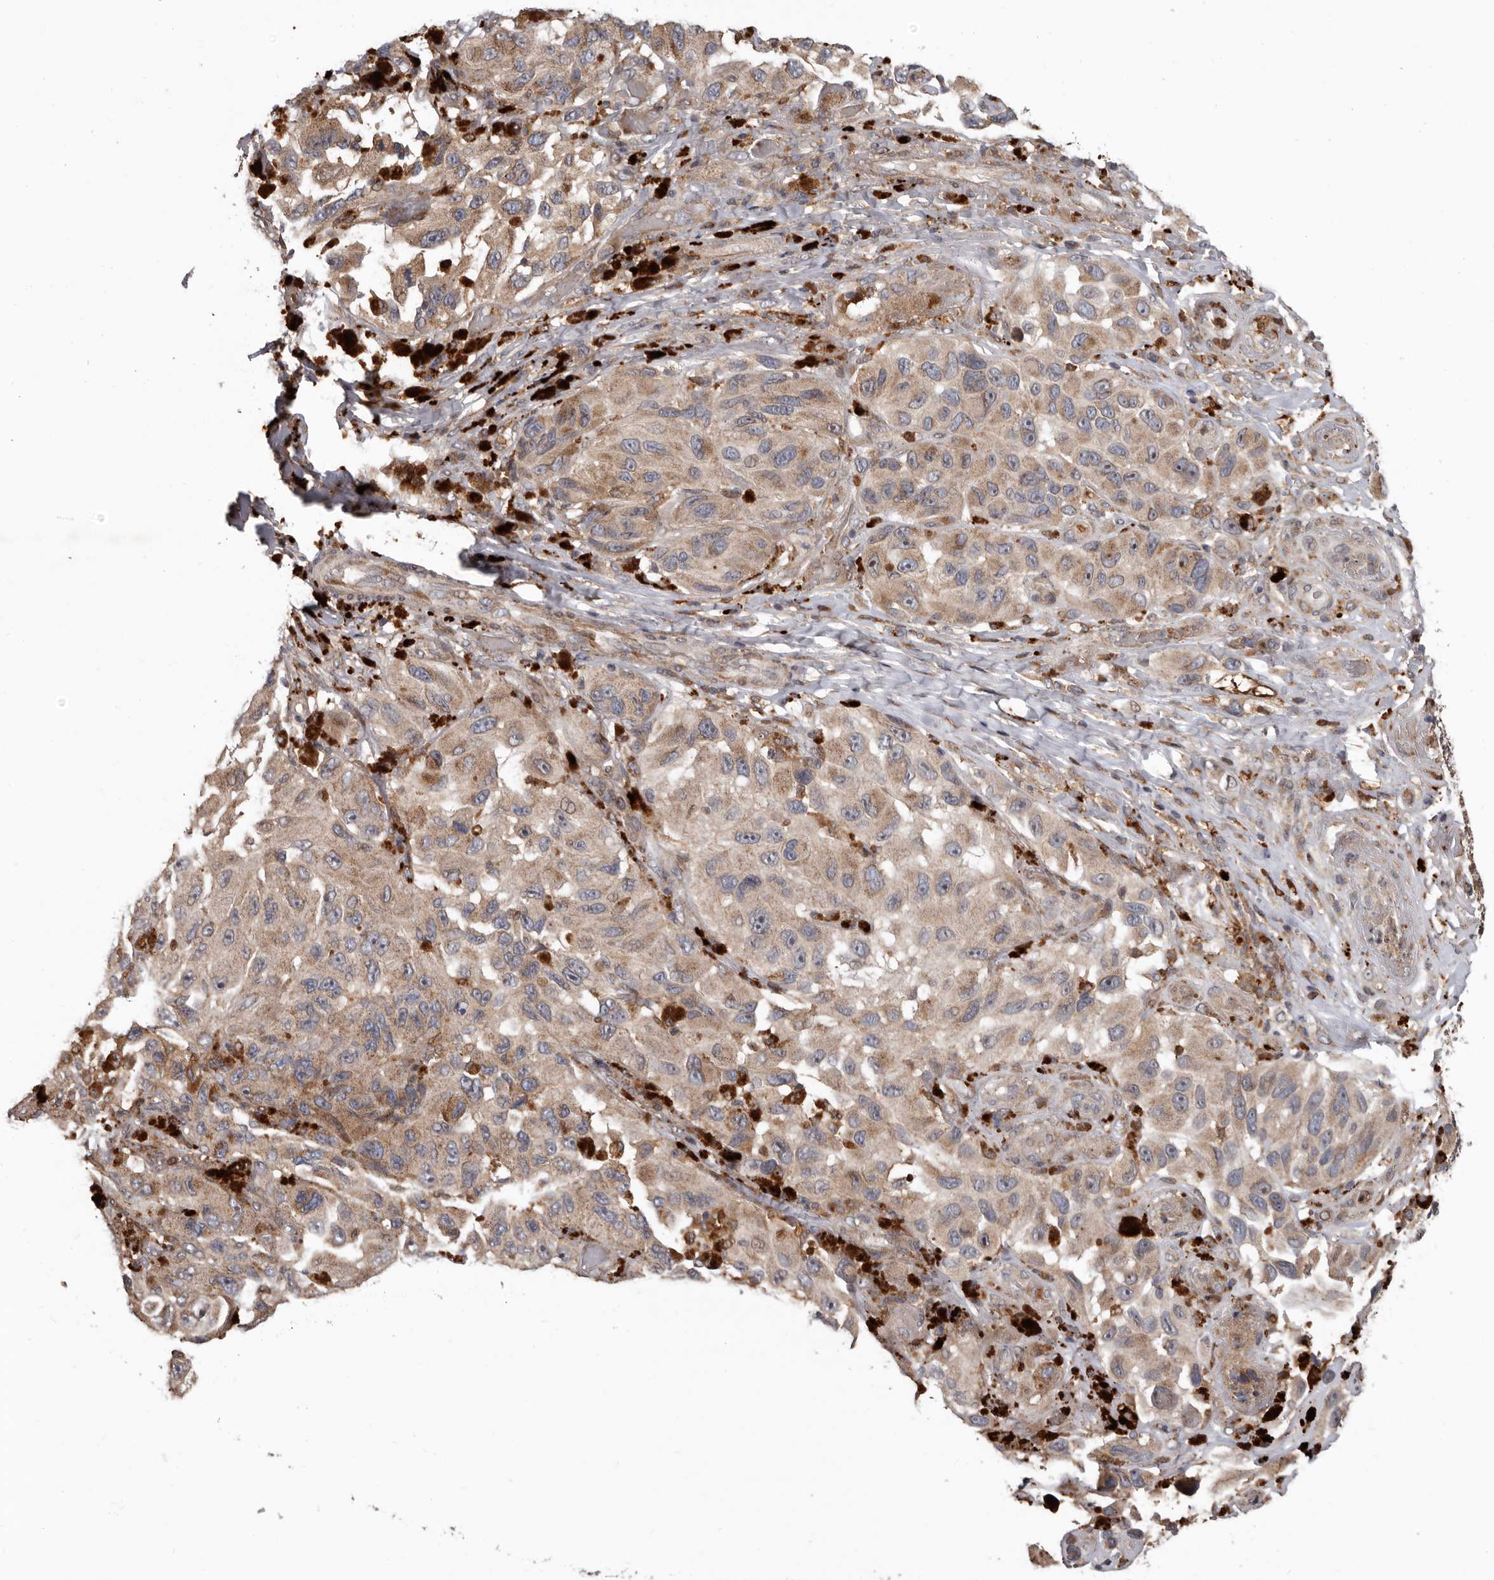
{"staining": {"intensity": "moderate", "quantity": ">75%", "location": "cytoplasmic/membranous"}, "tissue": "melanoma", "cell_type": "Tumor cells", "image_type": "cancer", "snomed": [{"axis": "morphology", "description": "Malignant melanoma, NOS"}, {"axis": "topography", "description": "Skin"}], "caption": "Melanoma was stained to show a protein in brown. There is medium levels of moderate cytoplasmic/membranous positivity in about >75% of tumor cells.", "gene": "FGFR4", "patient": {"sex": "female", "age": 73}}